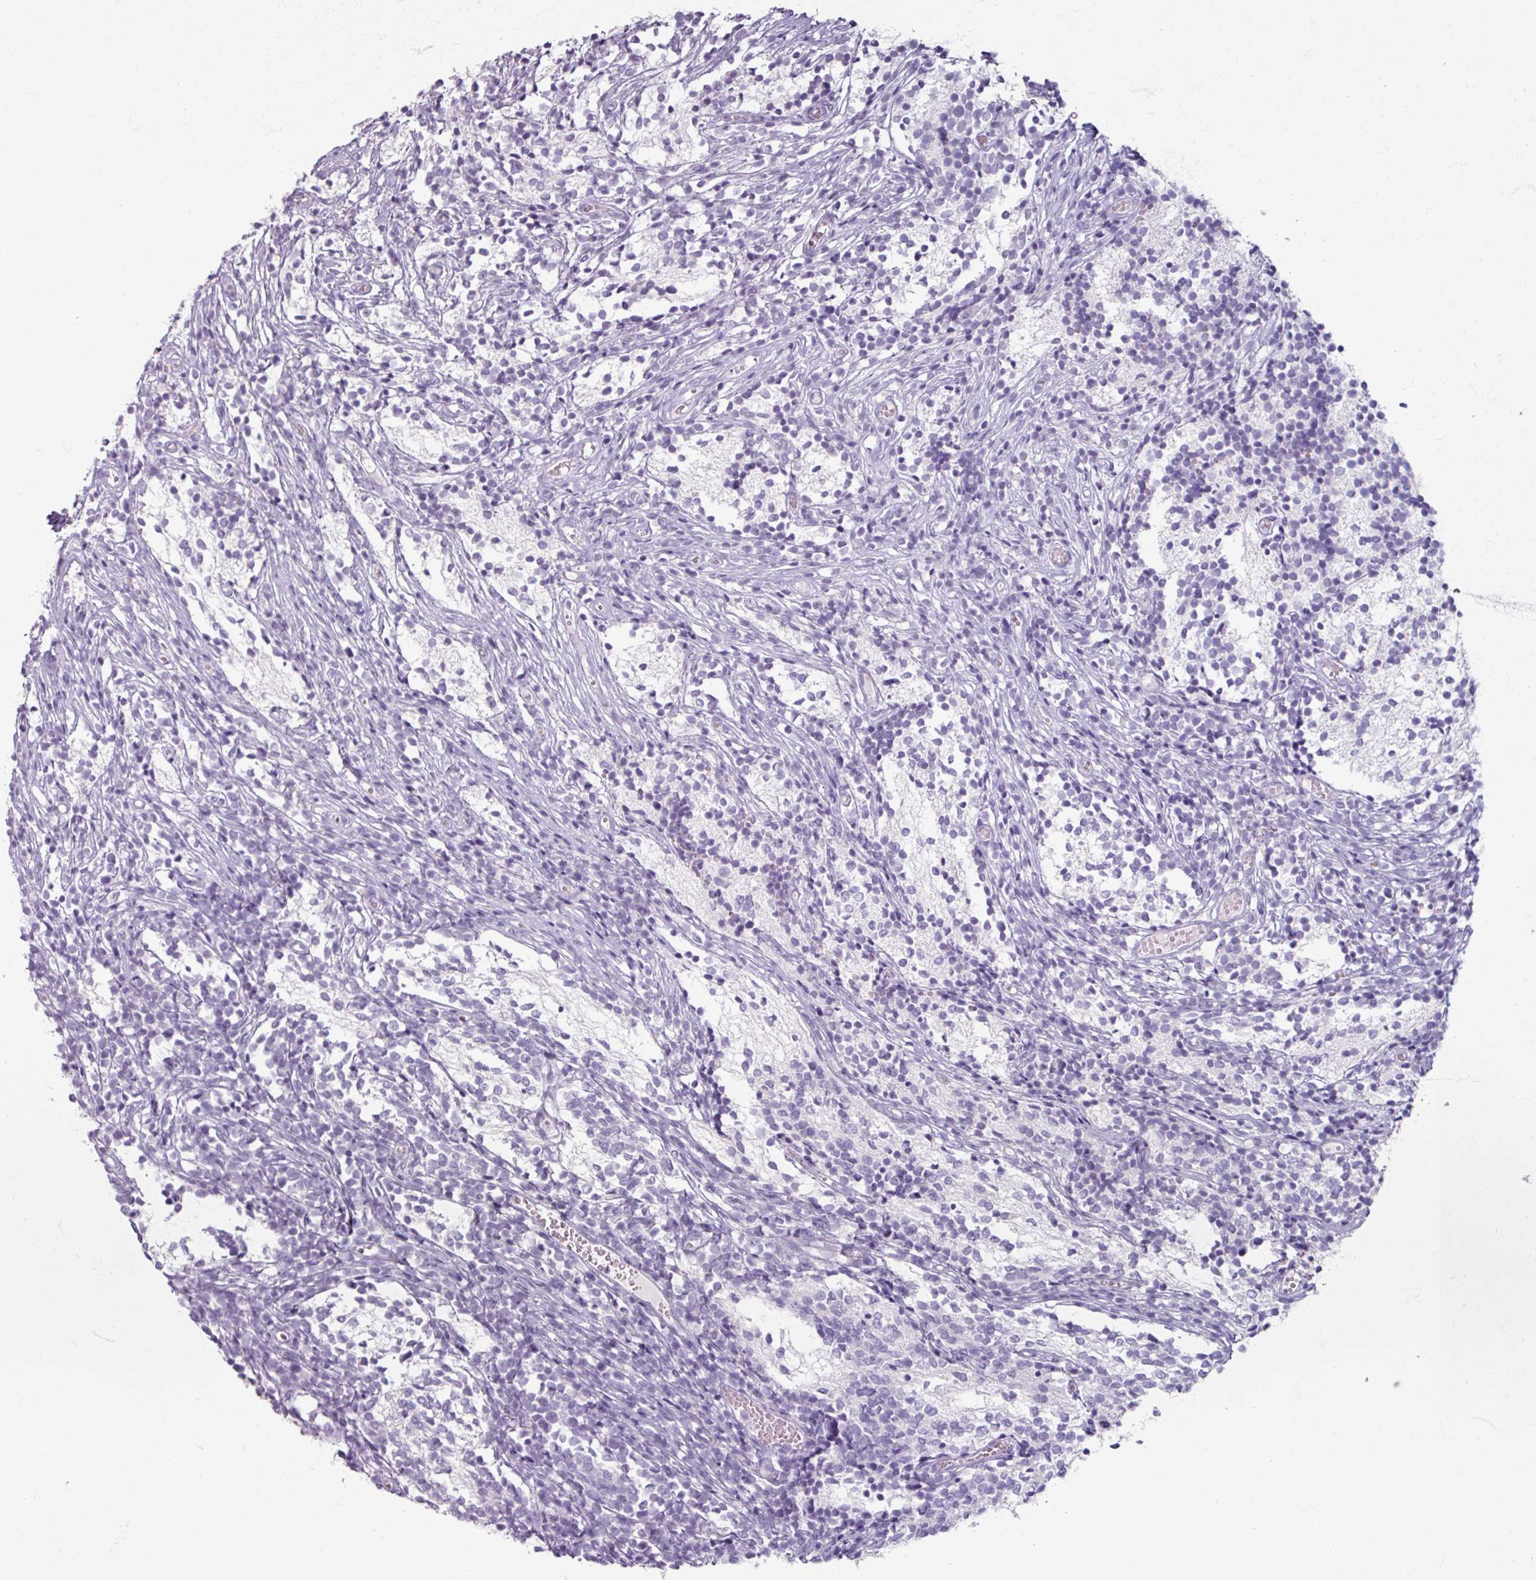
{"staining": {"intensity": "negative", "quantity": "none", "location": "none"}, "tissue": "glioma", "cell_type": "Tumor cells", "image_type": "cancer", "snomed": [{"axis": "morphology", "description": "Glioma, malignant, Low grade"}, {"axis": "topography", "description": "Brain"}], "caption": "This is an immunohistochemistry histopathology image of low-grade glioma (malignant). There is no staining in tumor cells.", "gene": "ARG1", "patient": {"sex": "female", "age": 1}}